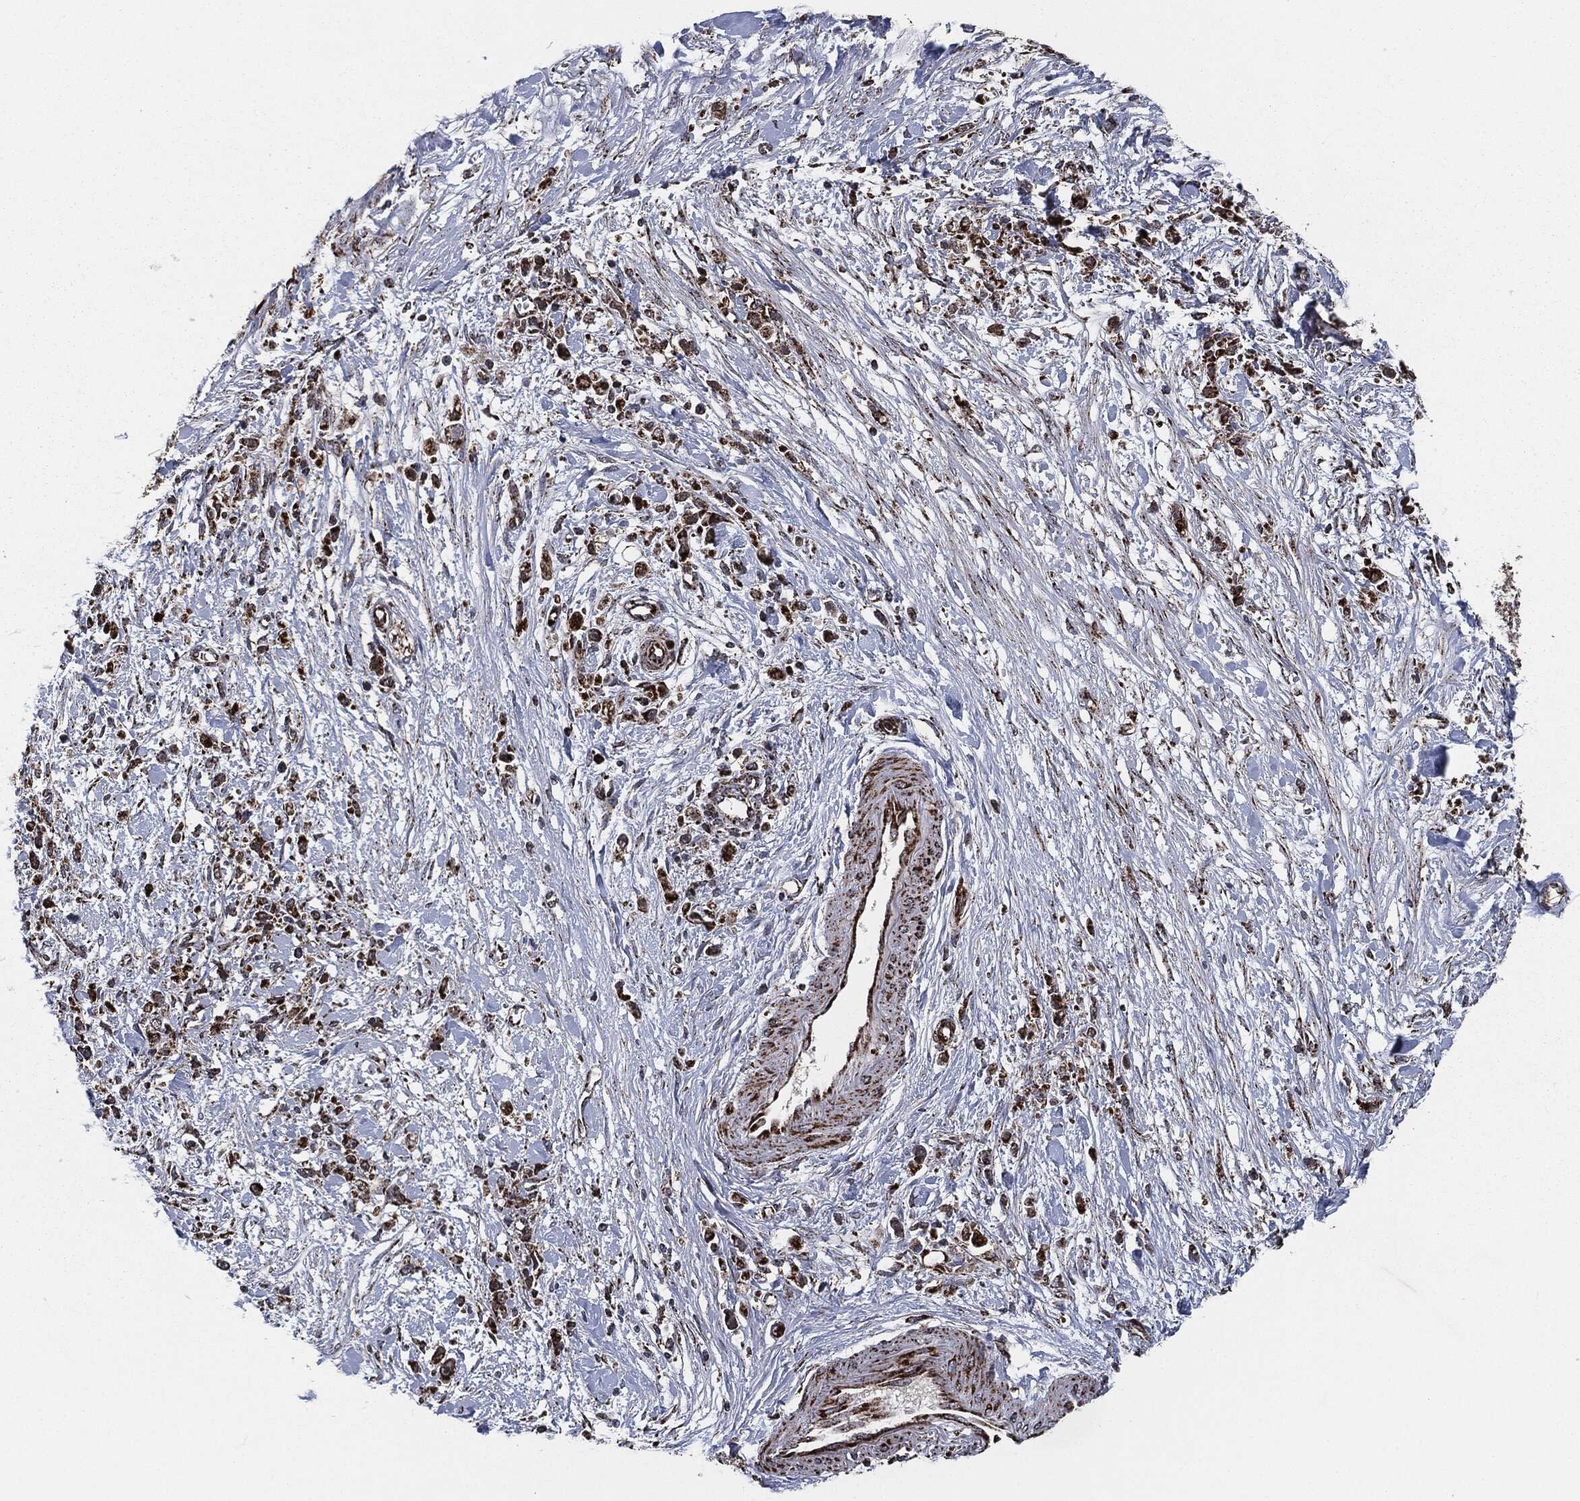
{"staining": {"intensity": "strong", "quantity": ">75%", "location": "cytoplasmic/membranous"}, "tissue": "stomach cancer", "cell_type": "Tumor cells", "image_type": "cancer", "snomed": [{"axis": "morphology", "description": "Adenocarcinoma, NOS"}, {"axis": "topography", "description": "Stomach"}], "caption": "This photomicrograph reveals adenocarcinoma (stomach) stained with immunohistochemistry (IHC) to label a protein in brown. The cytoplasmic/membranous of tumor cells show strong positivity for the protein. Nuclei are counter-stained blue.", "gene": "FH", "patient": {"sex": "female", "age": 59}}